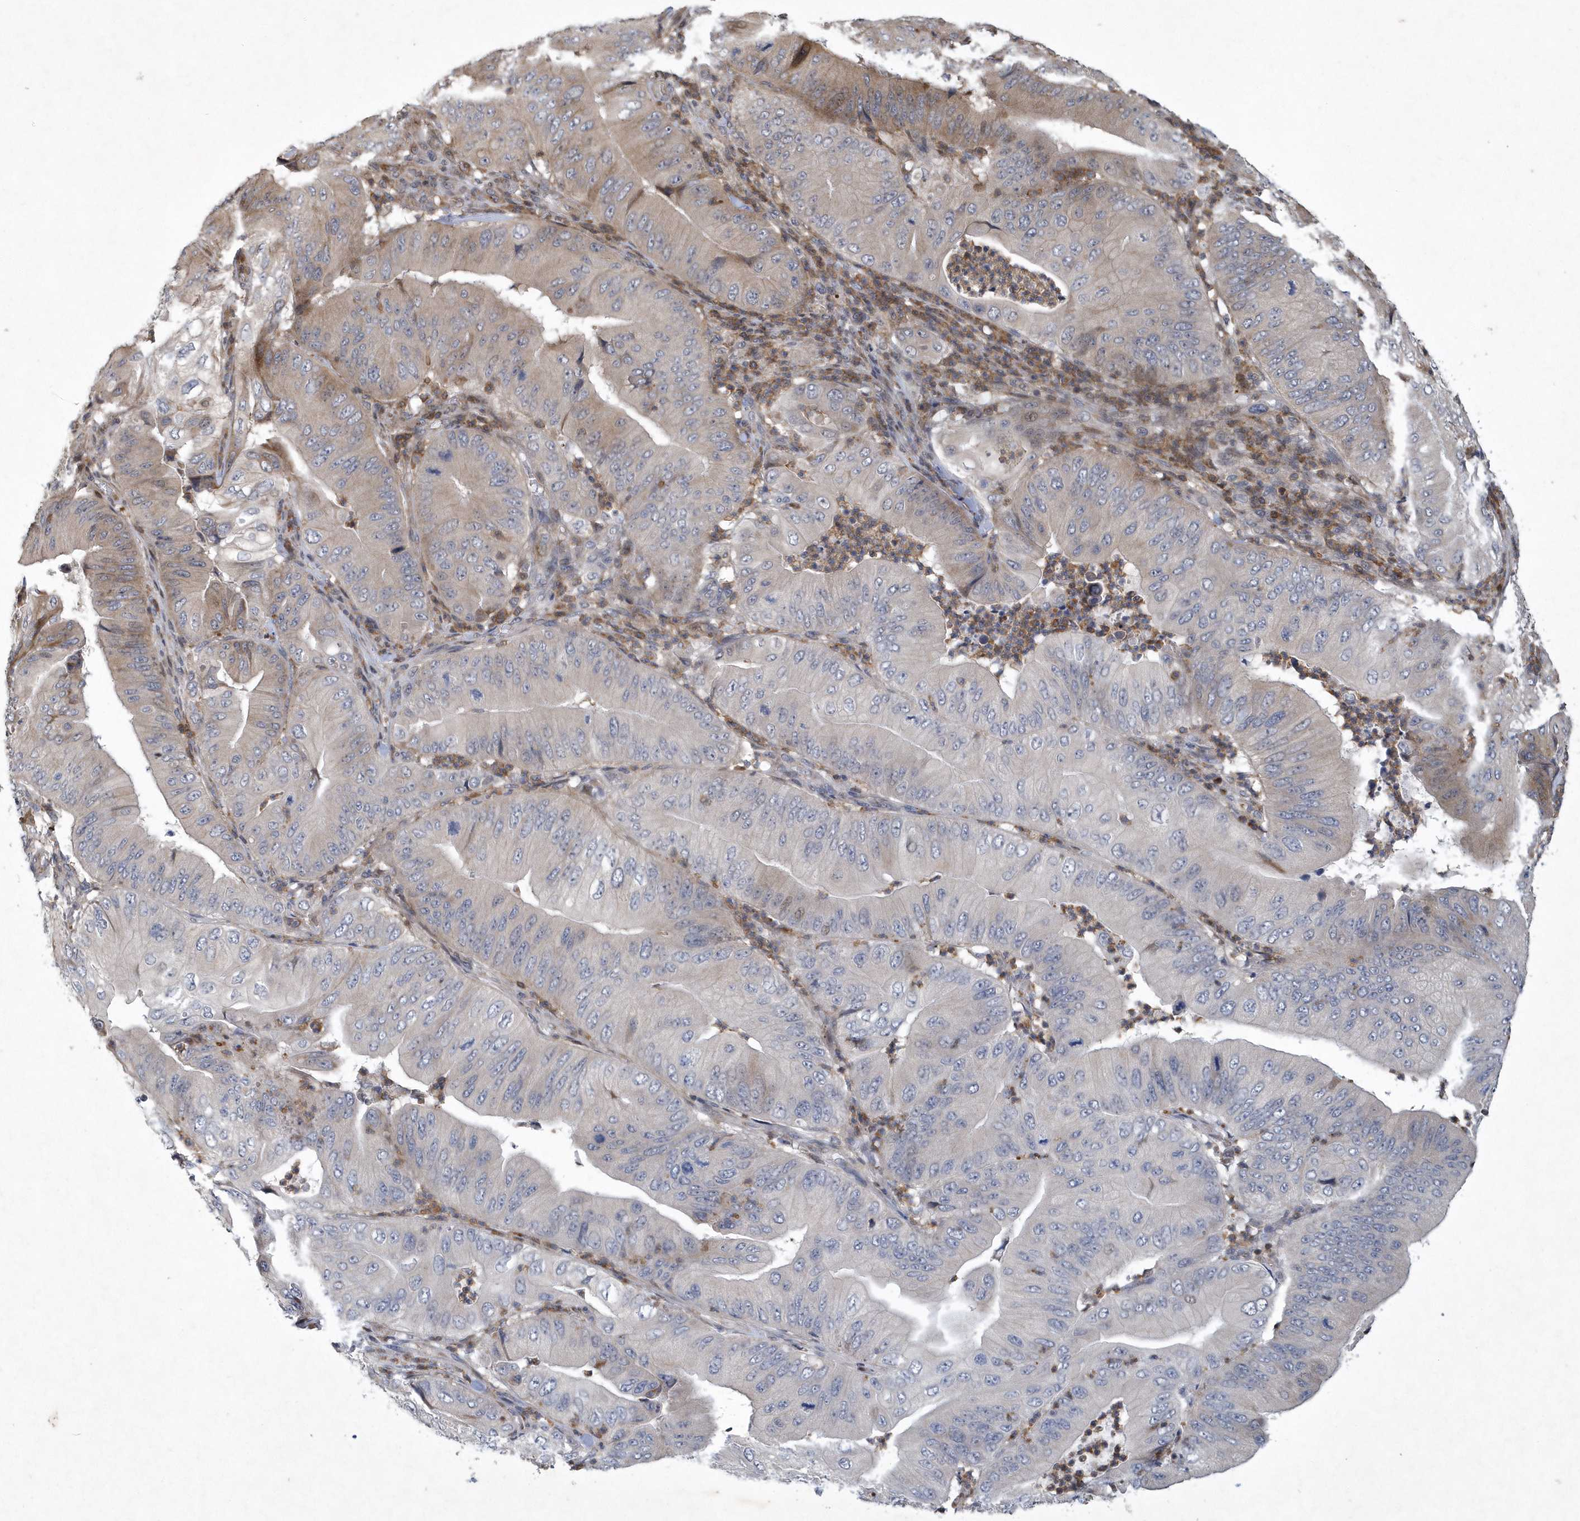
{"staining": {"intensity": "weak", "quantity": "<25%", "location": "cytoplasmic/membranous"}, "tissue": "pancreatic cancer", "cell_type": "Tumor cells", "image_type": "cancer", "snomed": [{"axis": "morphology", "description": "Adenocarcinoma, NOS"}, {"axis": "topography", "description": "Pancreas"}], "caption": "Adenocarcinoma (pancreatic) stained for a protein using immunohistochemistry reveals no positivity tumor cells.", "gene": "N4BP2", "patient": {"sex": "female", "age": 77}}